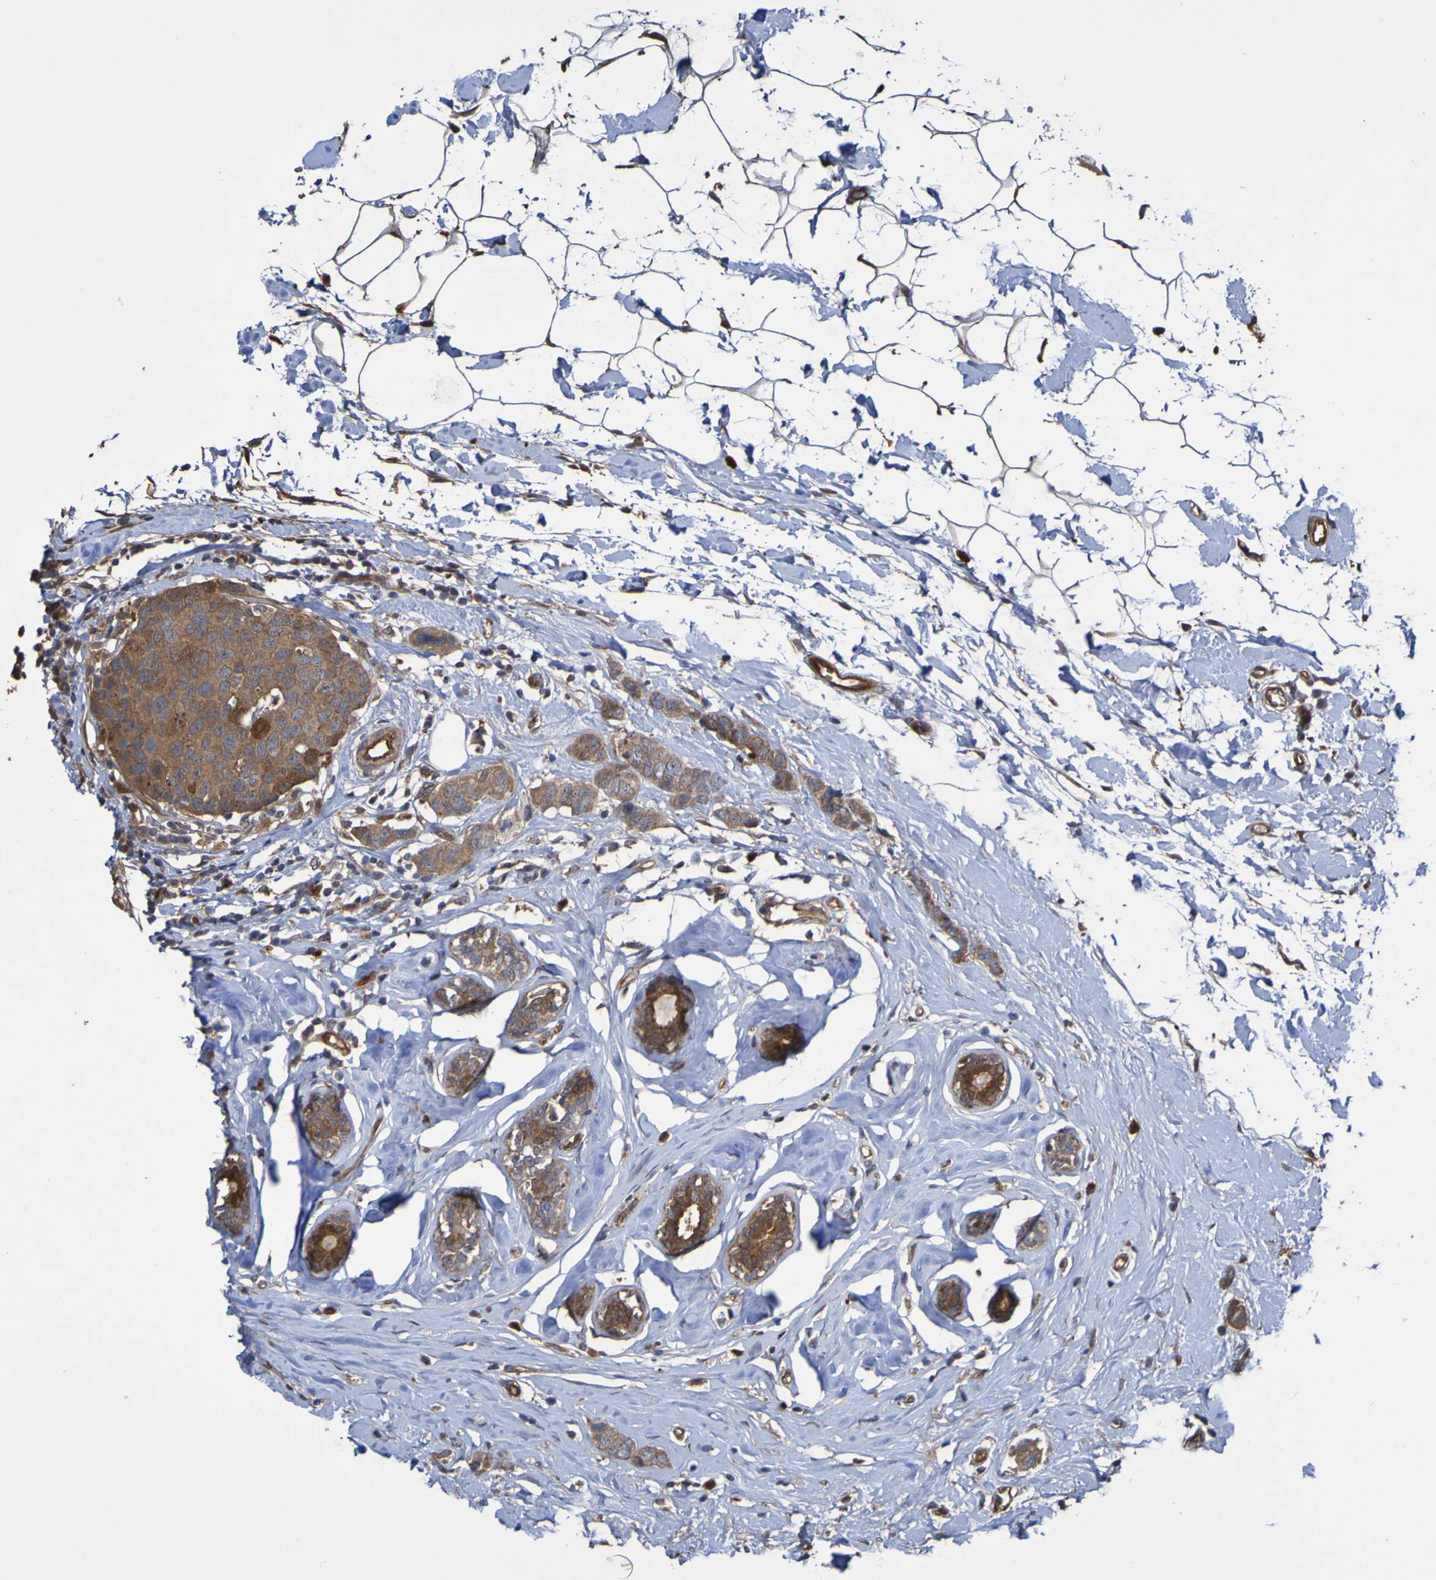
{"staining": {"intensity": "moderate", "quantity": ">75%", "location": "cytoplasmic/membranous"}, "tissue": "breast cancer", "cell_type": "Tumor cells", "image_type": "cancer", "snomed": [{"axis": "morphology", "description": "Normal tissue, NOS"}, {"axis": "morphology", "description": "Duct carcinoma"}, {"axis": "topography", "description": "Breast"}], "caption": "Breast intraductal carcinoma stained with immunohistochemistry (IHC) demonstrates moderate cytoplasmic/membranous expression in approximately >75% of tumor cells.", "gene": "SERPINB6", "patient": {"sex": "female", "age": 50}}